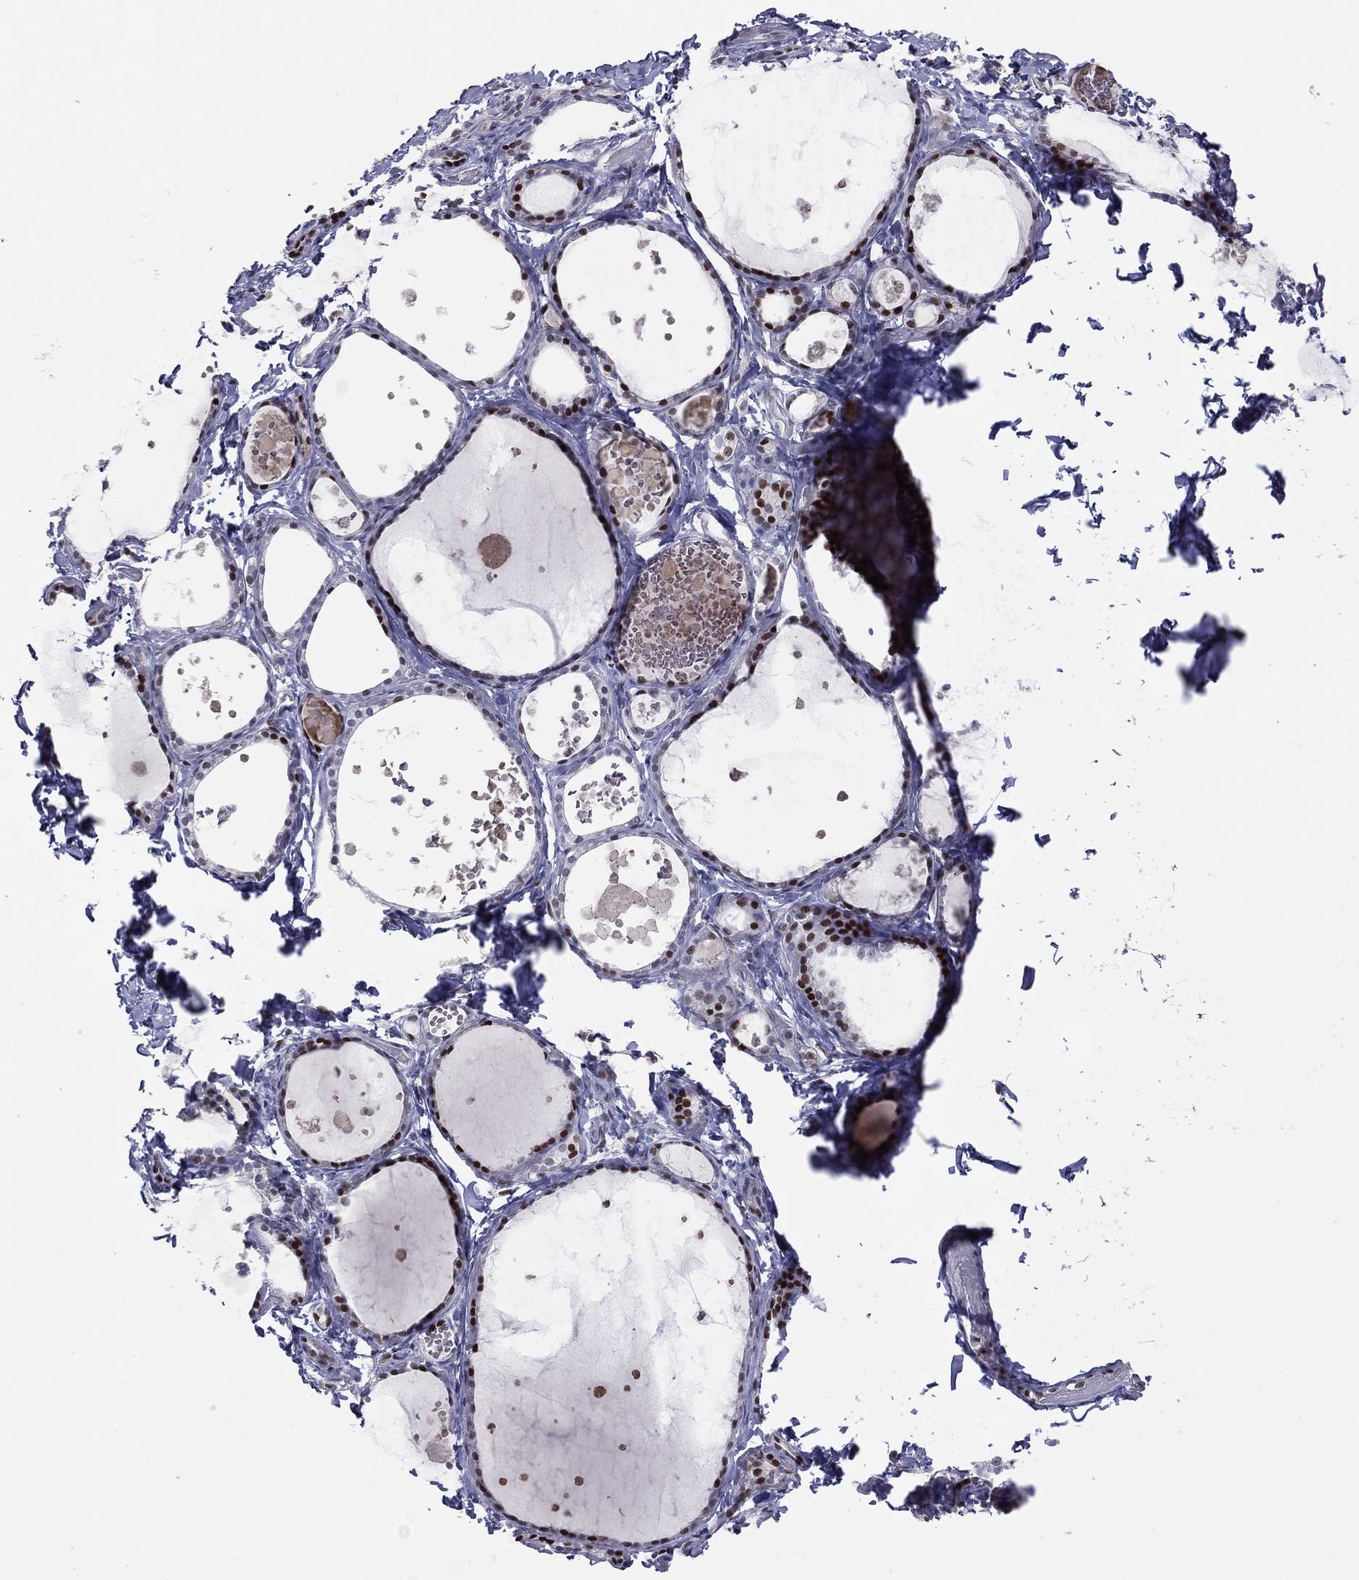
{"staining": {"intensity": "strong", "quantity": "25%-75%", "location": "nuclear"}, "tissue": "thyroid gland", "cell_type": "Glandular cells", "image_type": "normal", "snomed": [{"axis": "morphology", "description": "Normal tissue, NOS"}, {"axis": "topography", "description": "Thyroid gland"}], "caption": "Approximately 25%-75% of glandular cells in unremarkable thyroid gland show strong nuclear protein expression as visualized by brown immunohistochemical staining.", "gene": "DBF4B", "patient": {"sex": "female", "age": 56}}